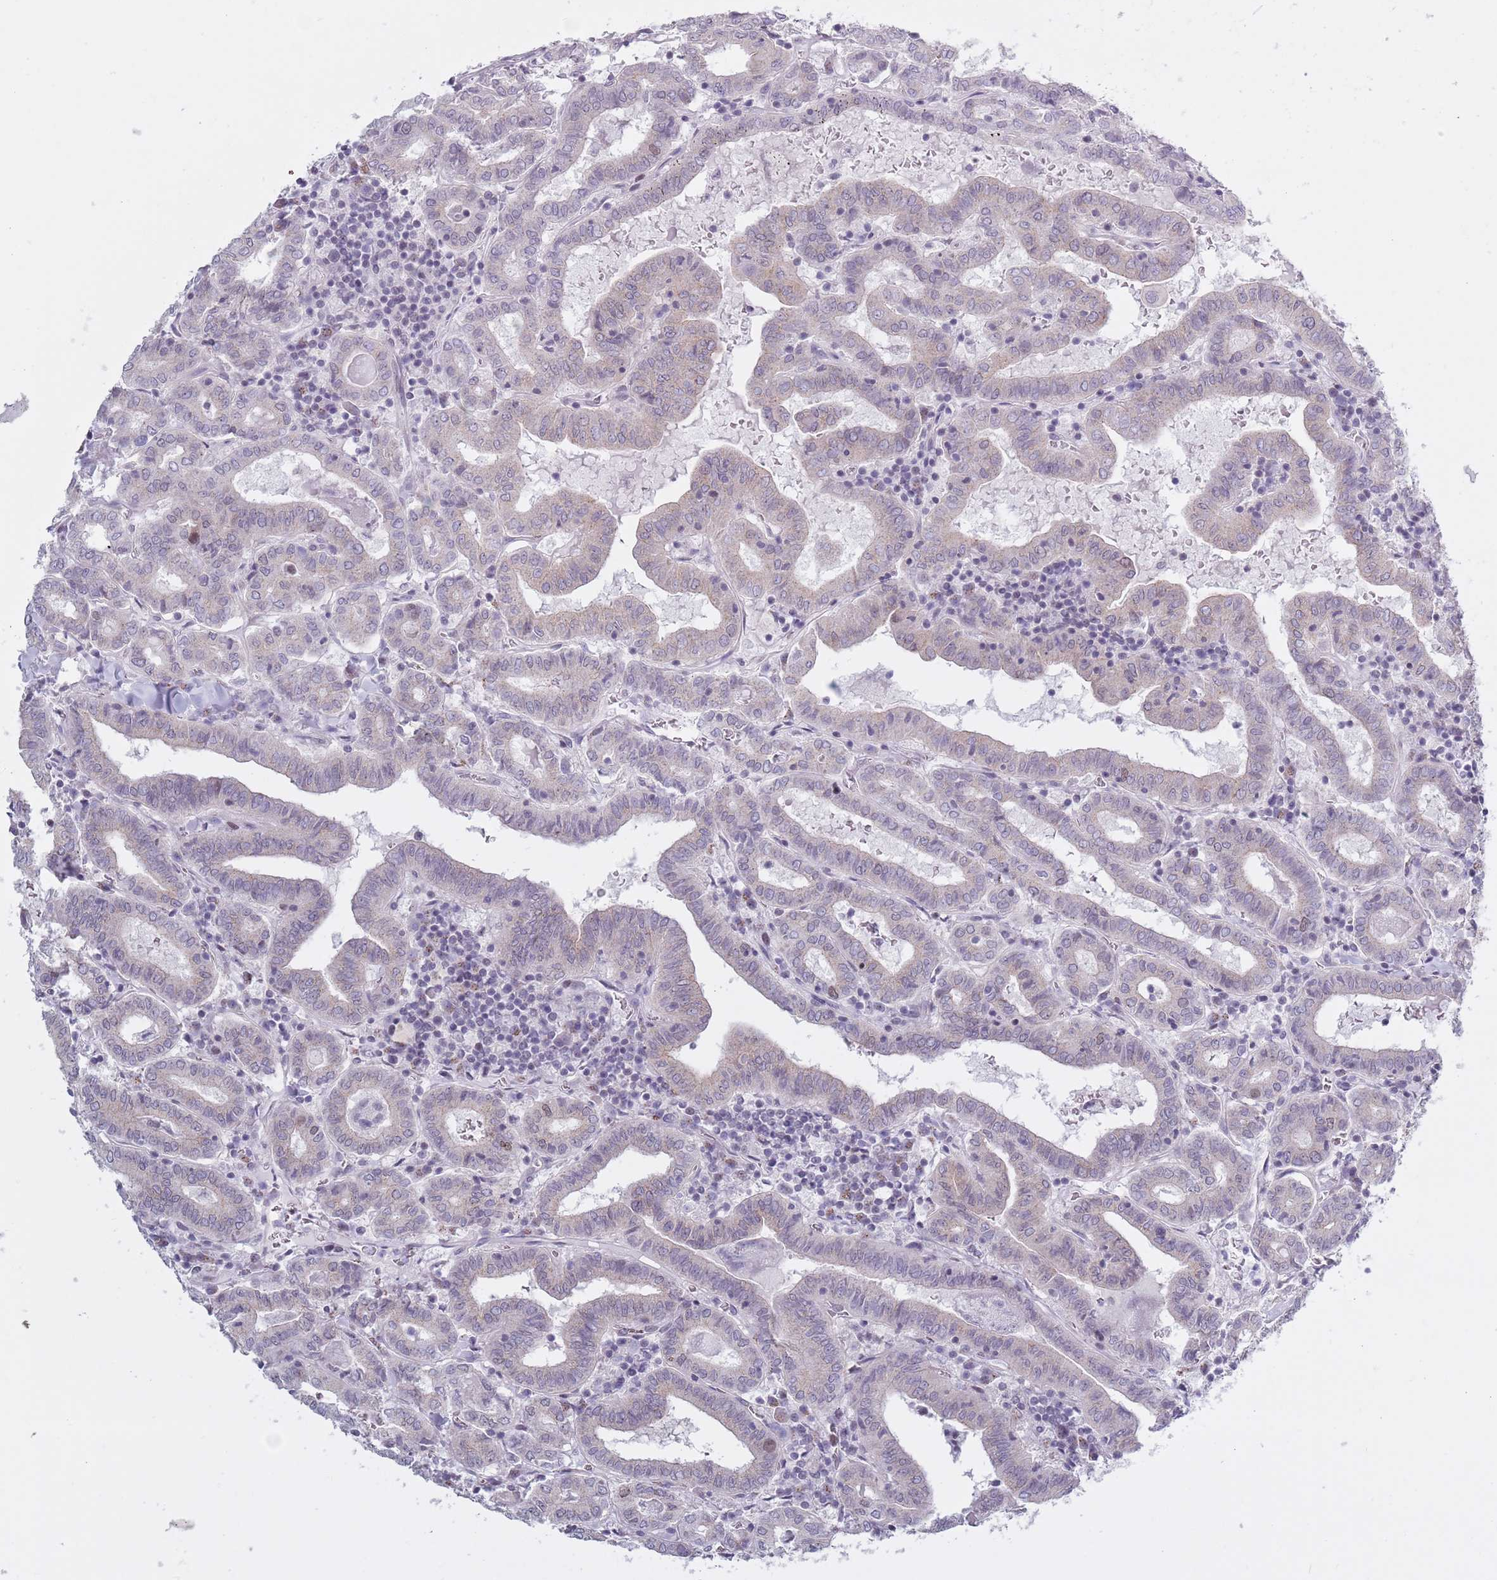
{"staining": {"intensity": "negative", "quantity": "none", "location": "none"}, "tissue": "thyroid cancer", "cell_type": "Tumor cells", "image_type": "cancer", "snomed": [{"axis": "morphology", "description": "Papillary adenocarcinoma, NOS"}, {"axis": "topography", "description": "Thyroid gland"}], "caption": "DAB immunohistochemical staining of human thyroid cancer (papillary adenocarcinoma) reveals no significant expression in tumor cells.", "gene": "ZKSCAN2", "patient": {"sex": "female", "age": 72}}